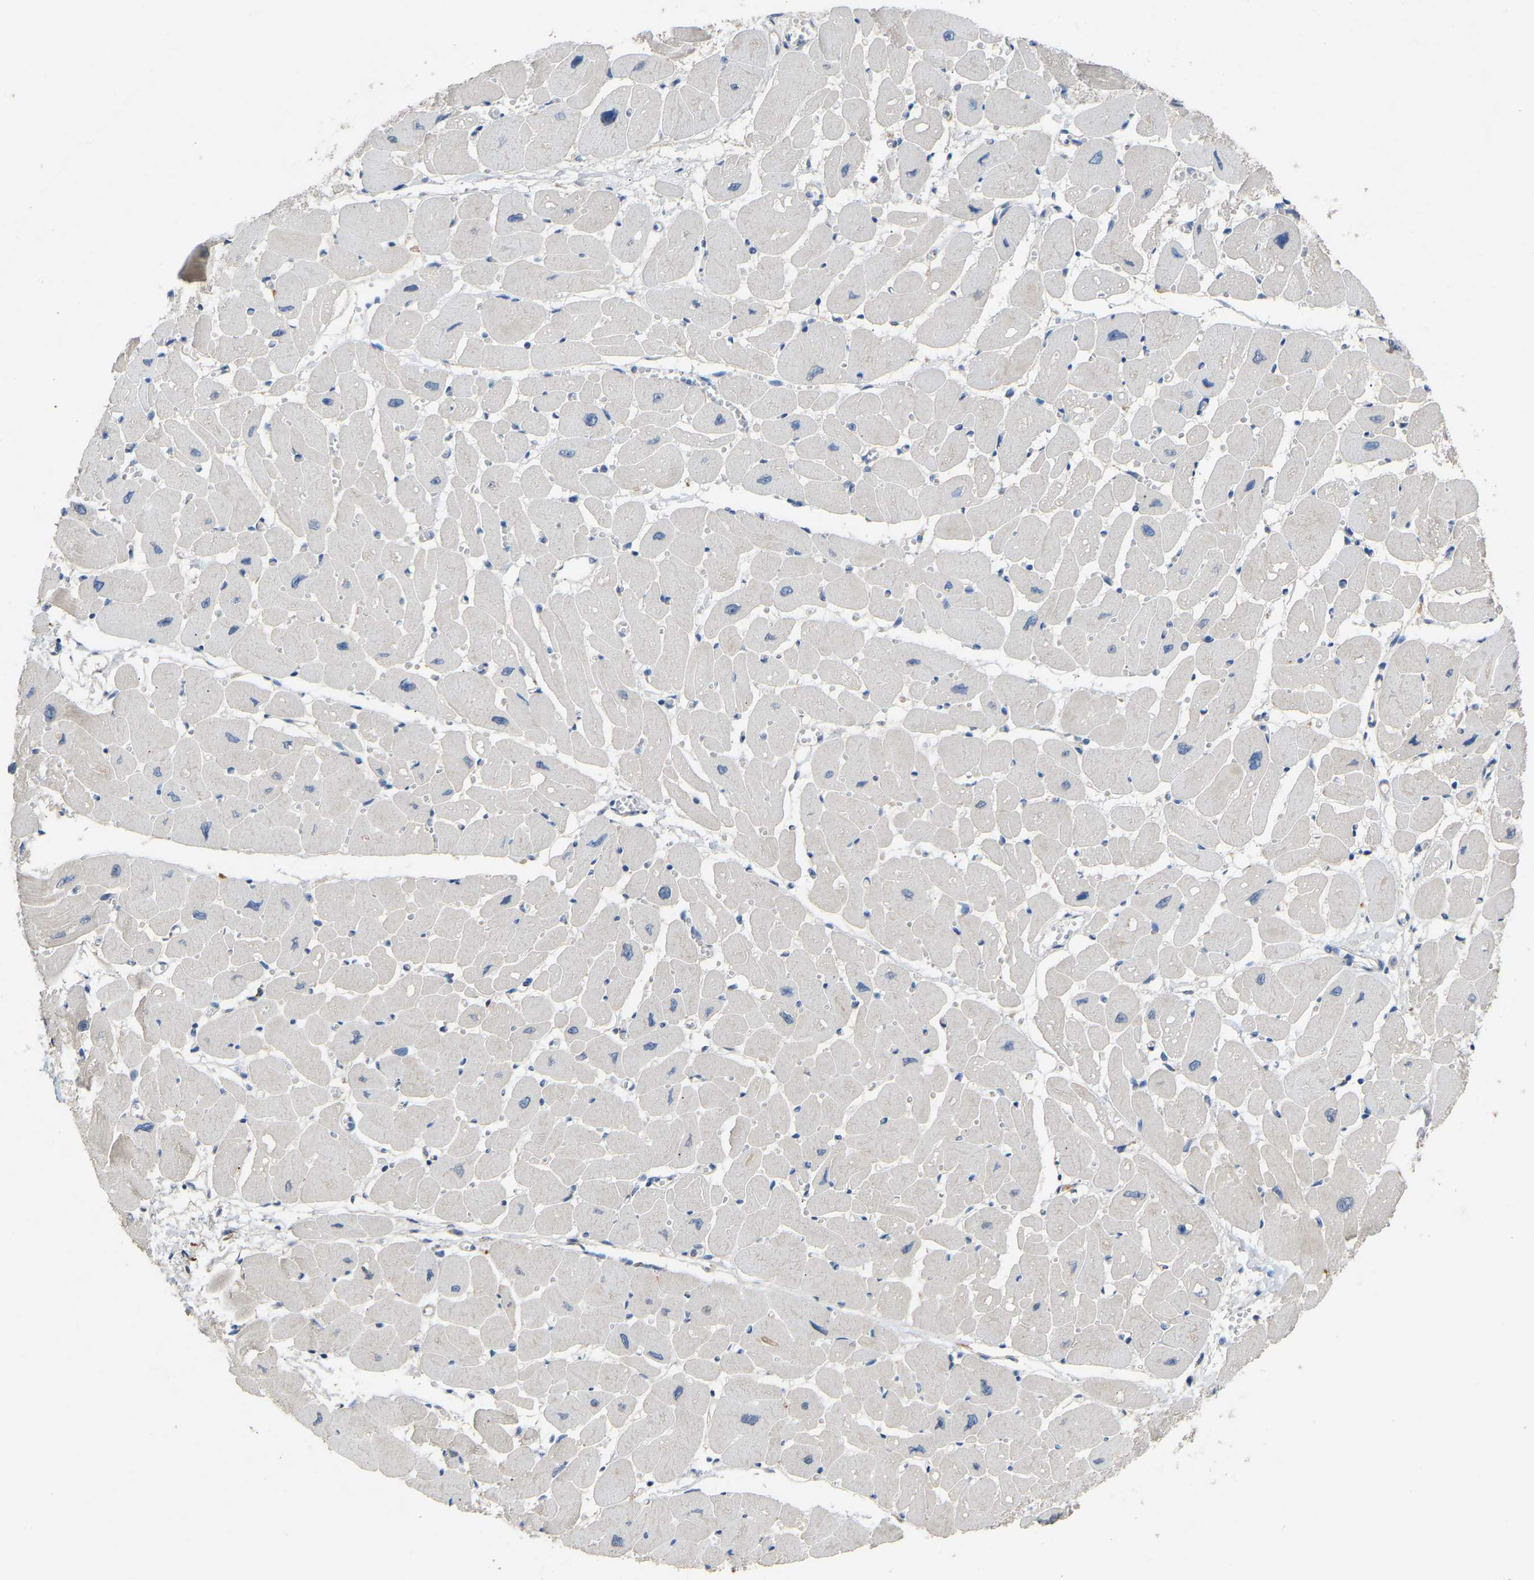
{"staining": {"intensity": "moderate", "quantity": "<25%", "location": "cytoplasmic/membranous"}, "tissue": "heart muscle", "cell_type": "Cardiomyocytes", "image_type": "normal", "snomed": [{"axis": "morphology", "description": "Normal tissue, NOS"}, {"axis": "topography", "description": "Heart"}], "caption": "Immunohistochemistry photomicrograph of unremarkable heart muscle: heart muscle stained using immunohistochemistry (IHC) displays low levels of moderate protein expression localized specifically in the cytoplasmic/membranous of cardiomyocytes, appearing as a cytoplasmic/membranous brown color.", "gene": "RGP1", "patient": {"sex": "female", "age": 54}}